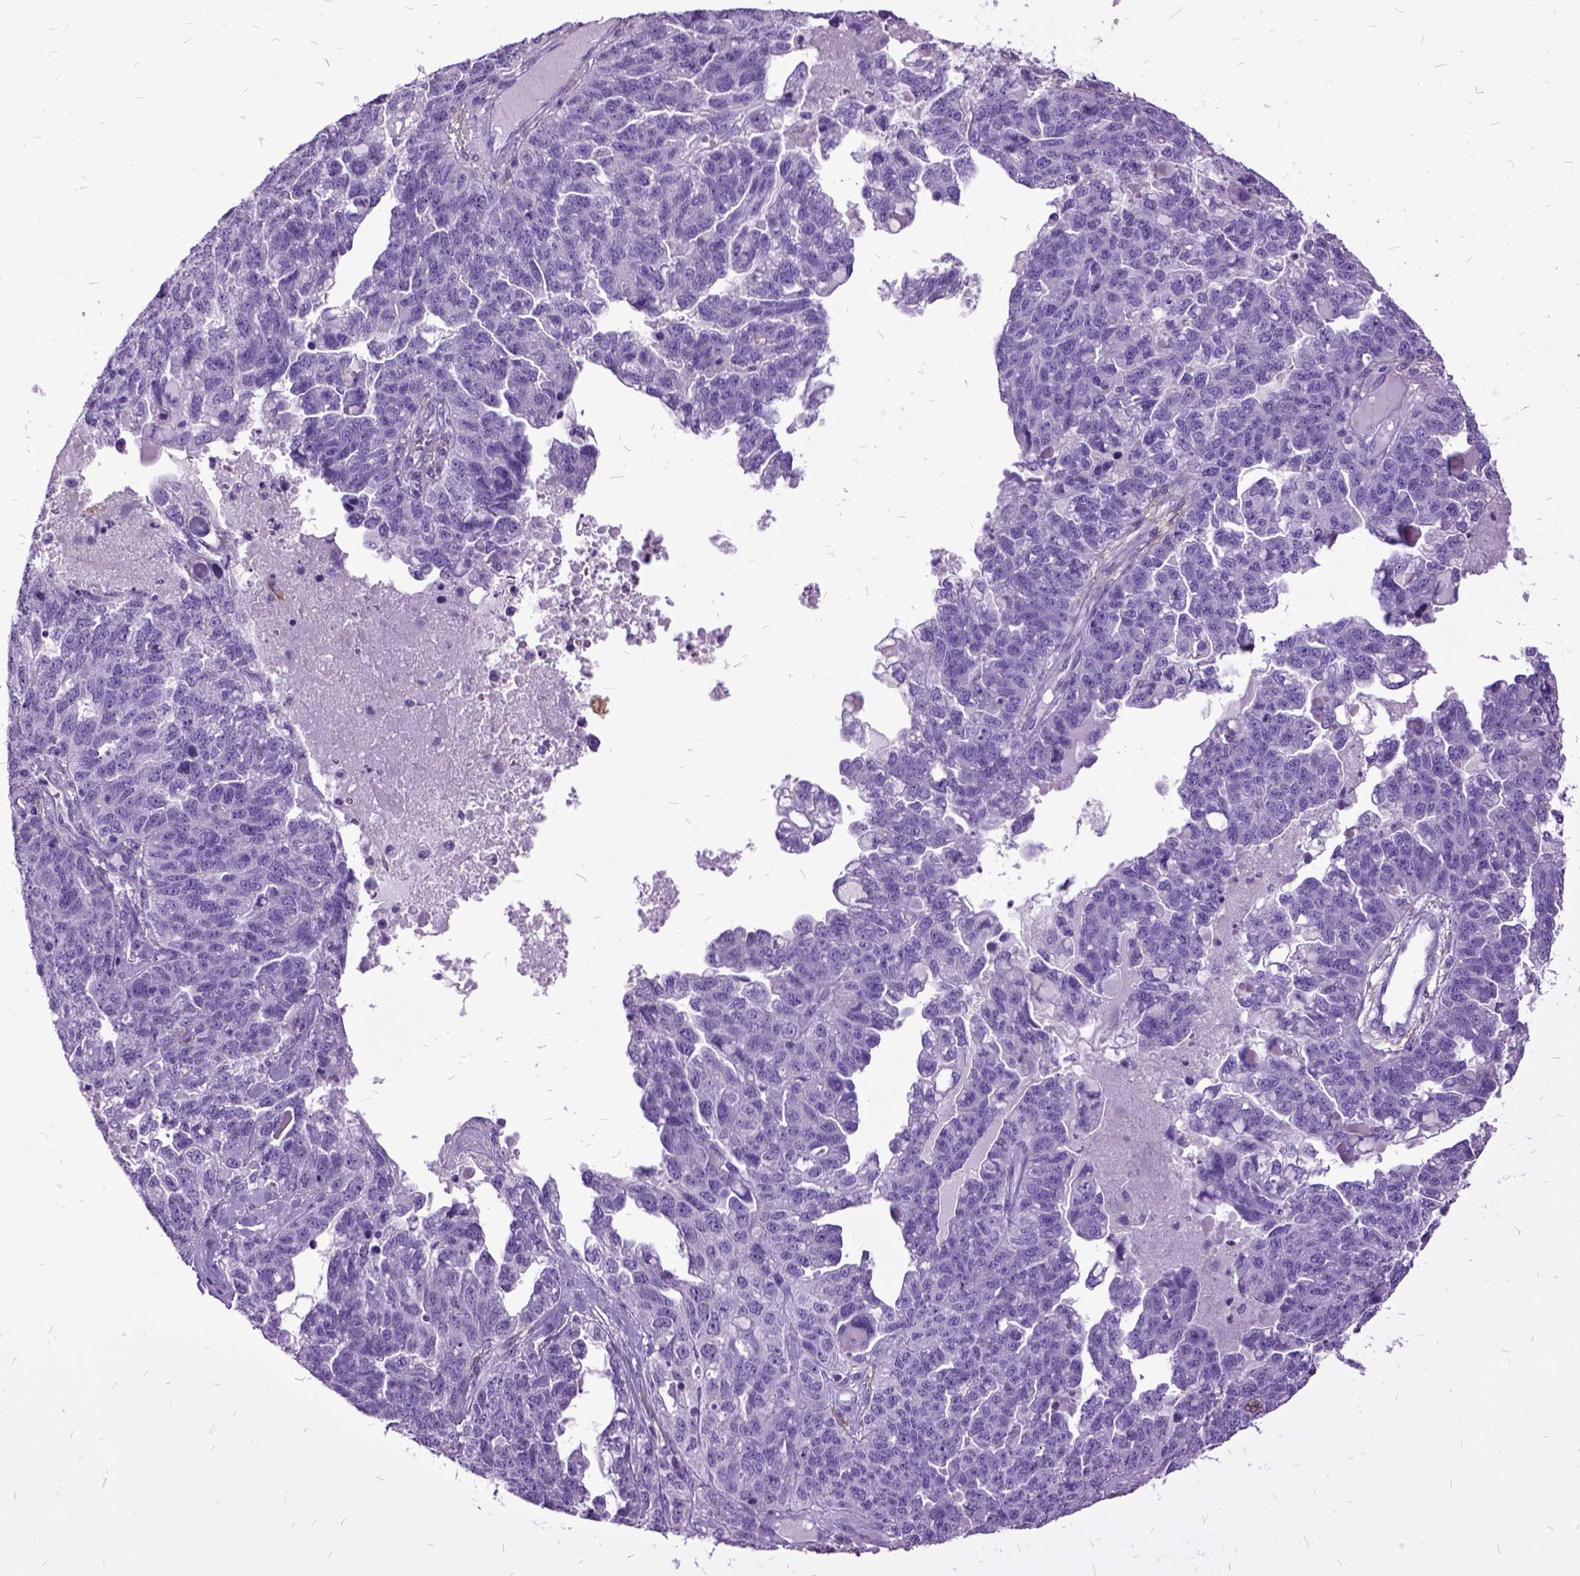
{"staining": {"intensity": "negative", "quantity": "none", "location": "none"}, "tissue": "ovarian cancer", "cell_type": "Tumor cells", "image_type": "cancer", "snomed": [{"axis": "morphology", "description": "Cystadenocarcinoma, serous, NOS"}, {"axis": "topography", "description": "Ovary"}], "caption": "The micrograph shows no staining of tumor cells in serous cystadenocarcinoma (ovarian).", "gene": "MME", "patient": {"sex": "female", "age": 71}}